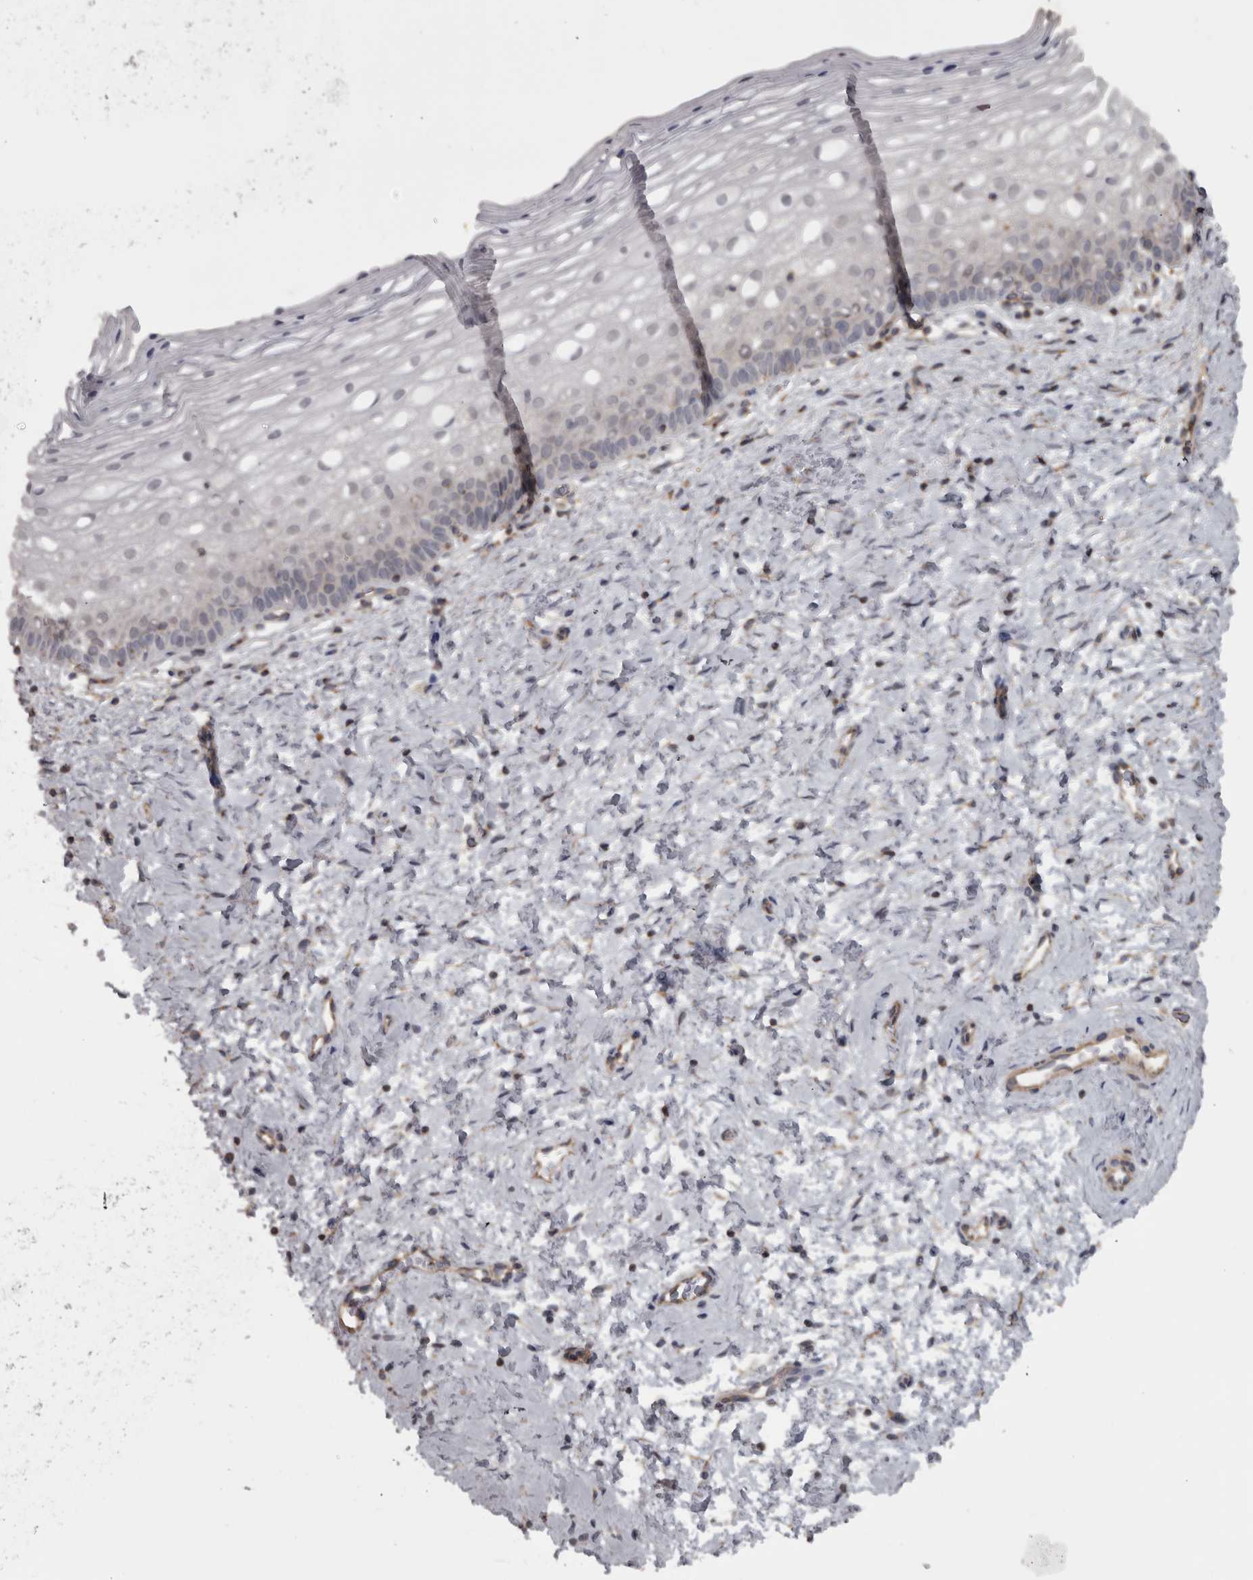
{"staining": {"intensity": "weak", "quantity": "<25%", "location": "cytoplasmic/membranous"}, "tissue": "cervix", "cell_type": "Squamous epithelial cells", "image_type": "normal", "snomed": [{"axis": "morphology", "description": "Normal tissue, NOS"}, {"axis": "topography", "description": "Cervix"}], "caption": "This is a photomicrograph of immunohistochemistry (IHC) staining of benign cervix, which shows no expression in squamous epithelial cells. (IHC, brightfield microscopy, high magnification).", "gene": "PPP1R12B", "patient": {"sex": "female", "age": 72}}